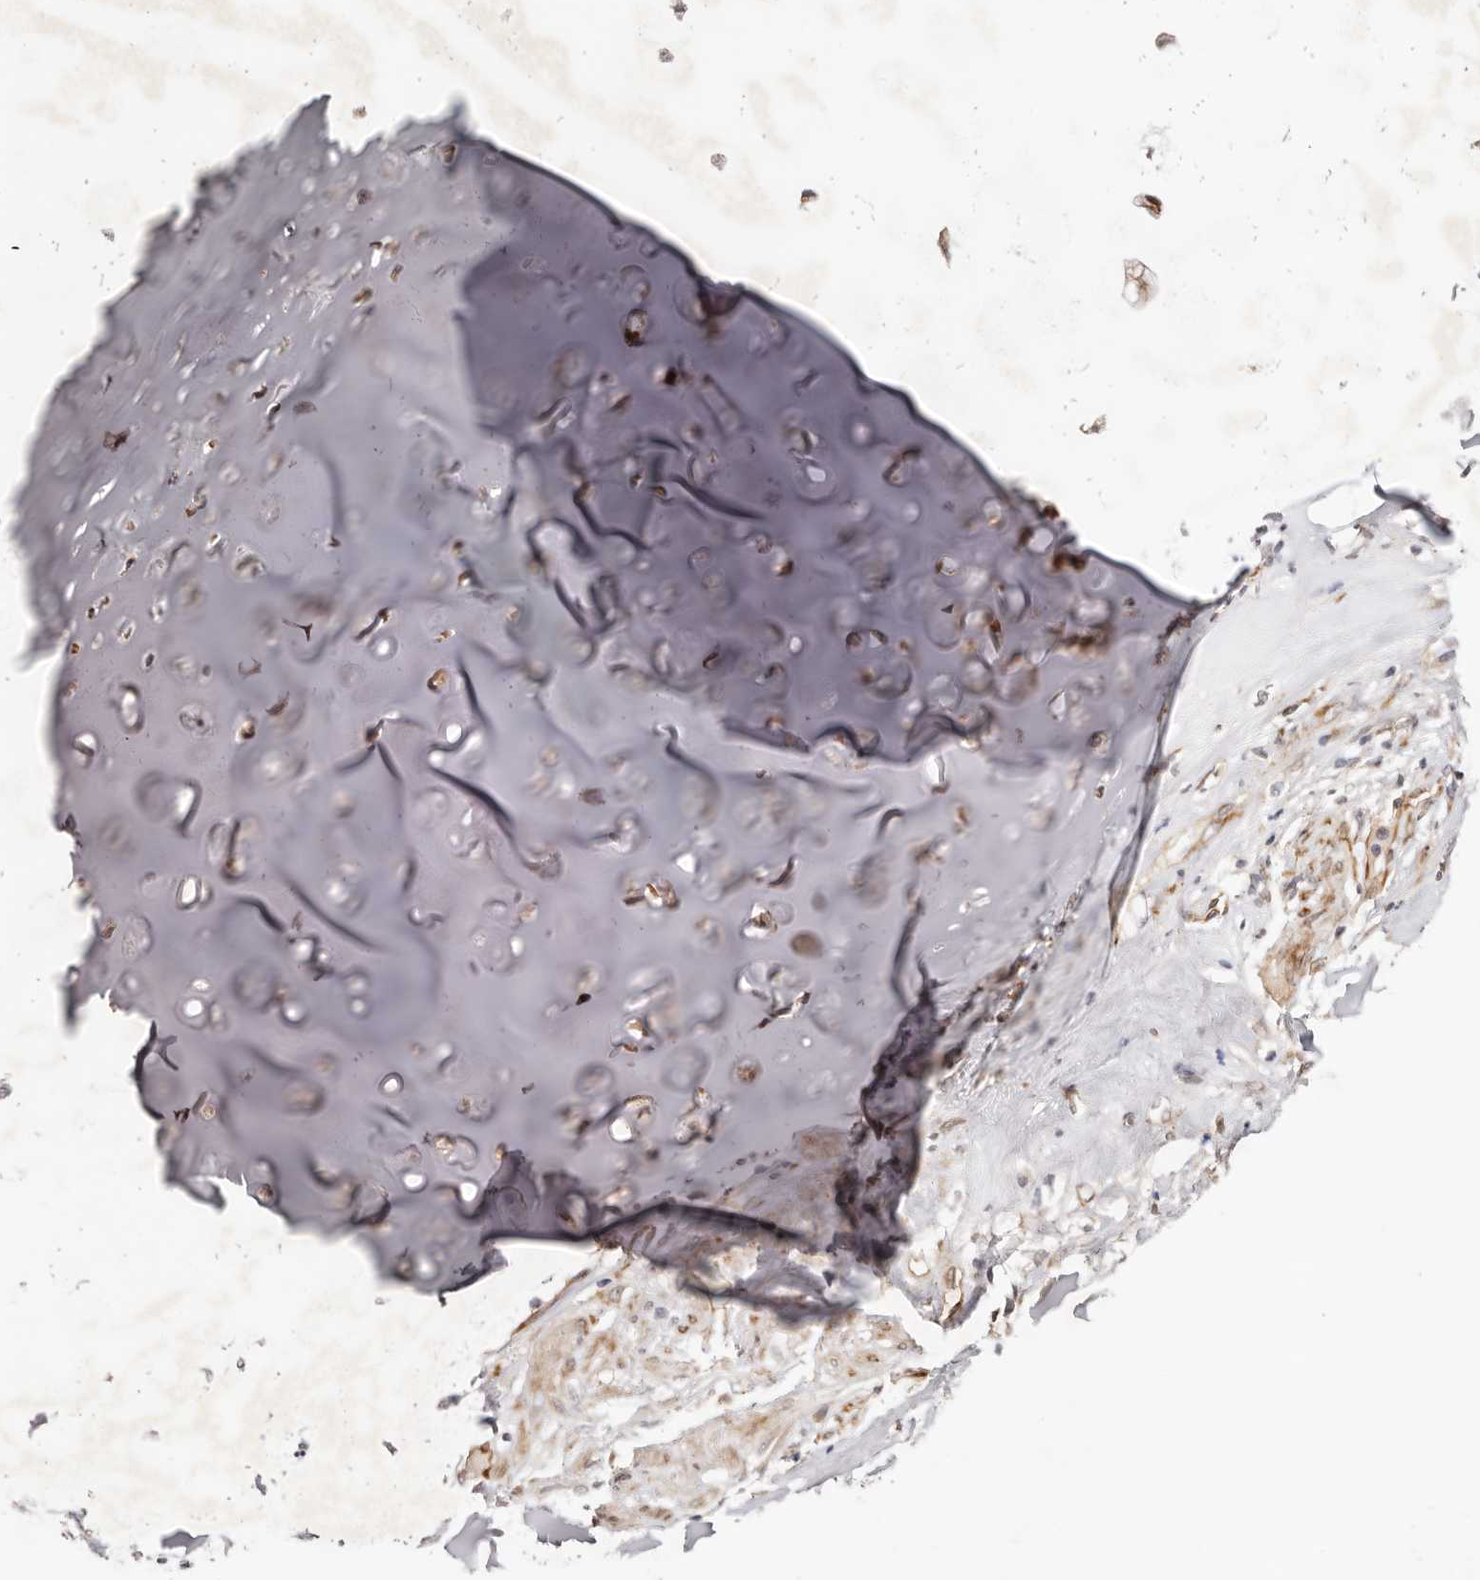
{"staining": {"intensity": "moderate", "quantity": ">75%", "location": "cytoplasmic/membranous"}, "tissue": "adipose tissue", "cell_type": "Adipocytes", "image_type": "normal", "snomed": [{"axis": "morphology", "description": "Normal tissue, NOS"}, {"axis": "morphology", "description": "Basal cell carcinoma"}, {"axis": "topography", "description": "Cartilage tissue"}, {"axis": "topography", "description": "Nasopharynx"}, {"axis": "topography", "description": "Oral tissue"}], "caption": "Protein expression analysis of unremarkable adipose tissue exhibits moderate cytoplasmic/membranous expression in about >75% of adipocytes.", "gene": "BCL2L15", "patient": {"sex": "female", "age": 77}}